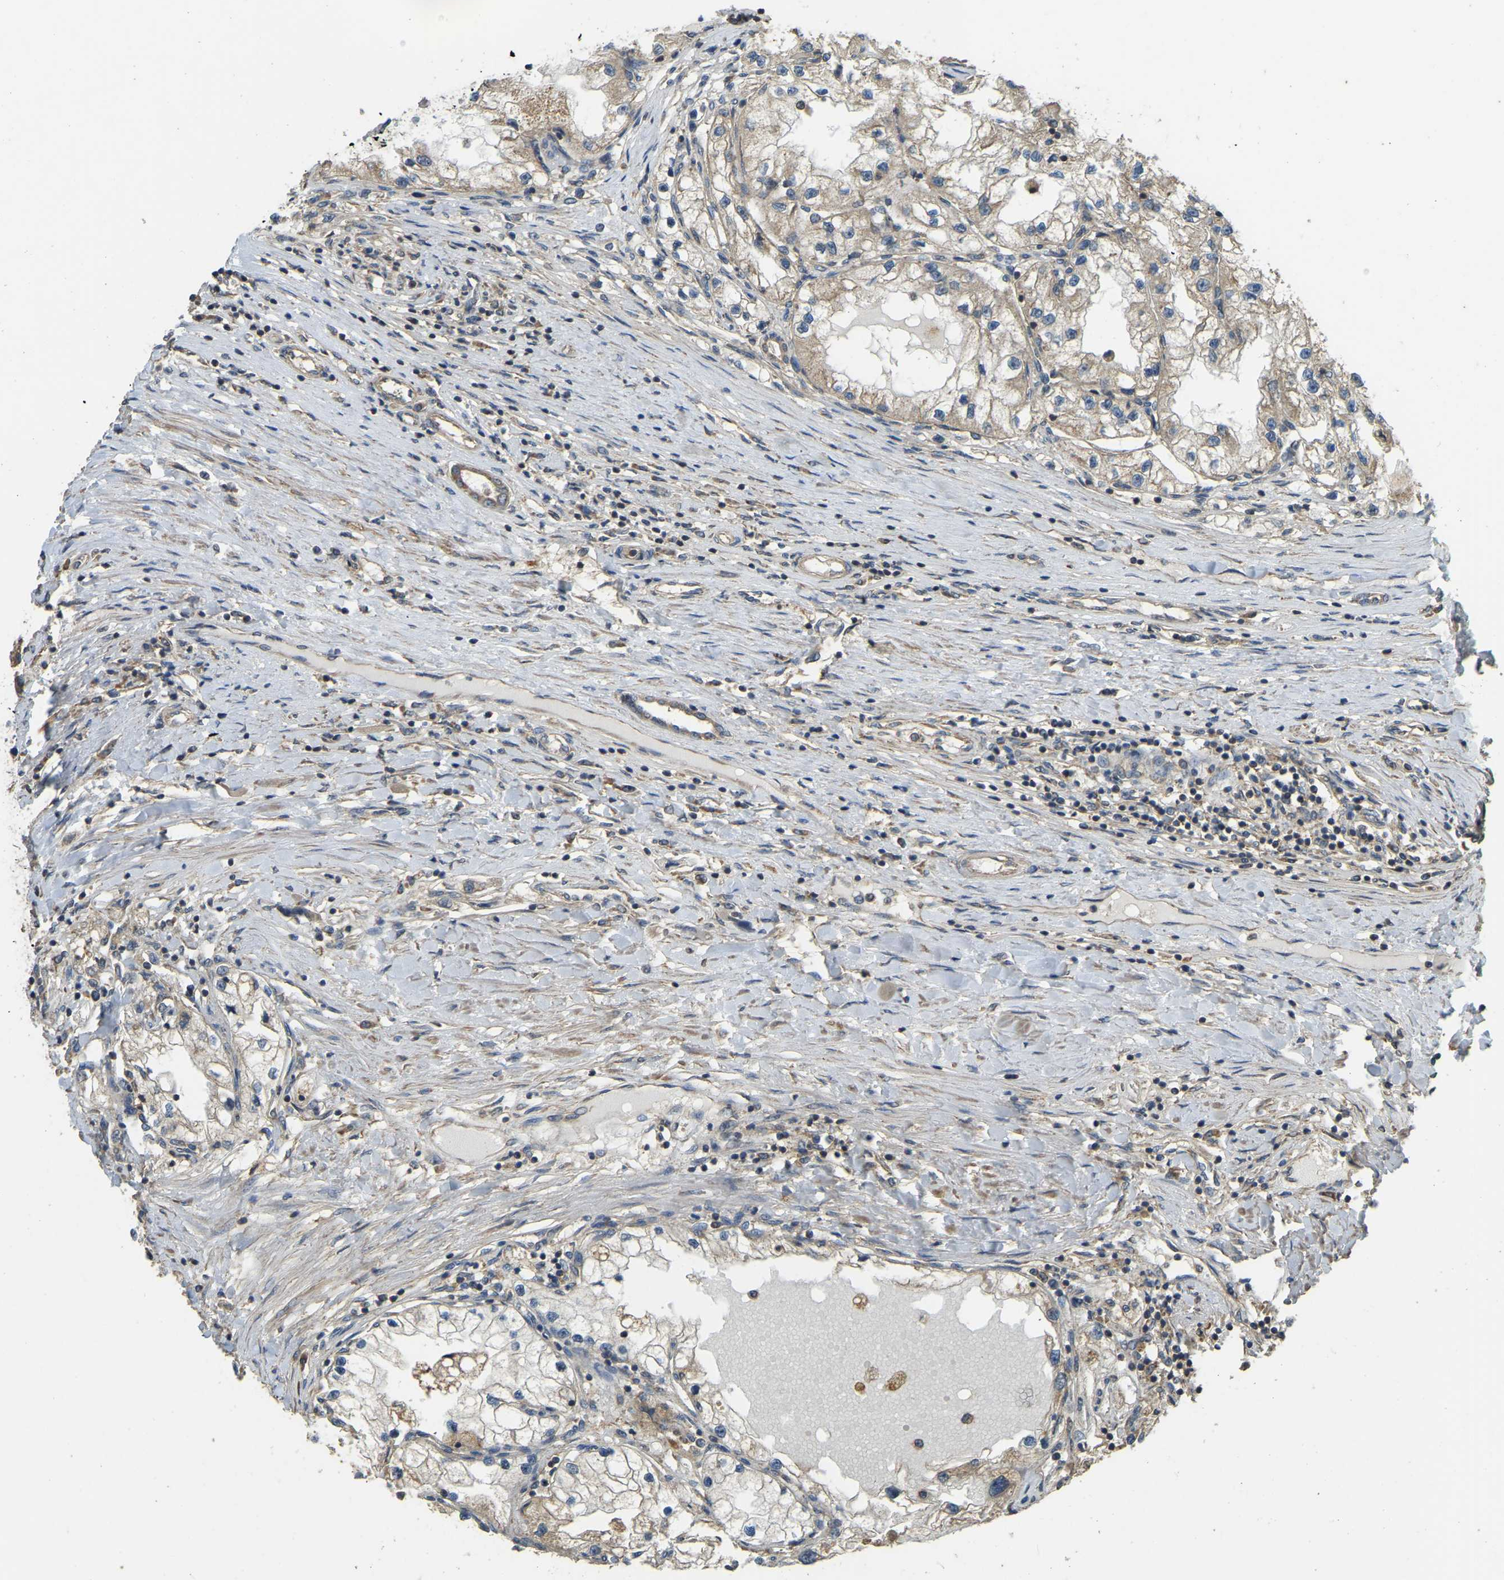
{"staining": {"intensity": "weak", "quantity": ">75%", "location": "cytoplasmic/membranous"}, "tissue": "renal cancer", "cell_type": "Tumor cells", "image_type": "cancer", "snomed": [{"axis": "morphology", "description": "Adenocarcinoma, NOS"}, {"axis": "topography", "description": "Kidney"}], "caption": "Immunohistochemical staining of renal adenocarcinoma exhibits low levels of weak cytoplasmic/membranous staining in about >75% of tumor cells.", "gene": "GNG2", "patient": {"sex": "male", "age": 68}}